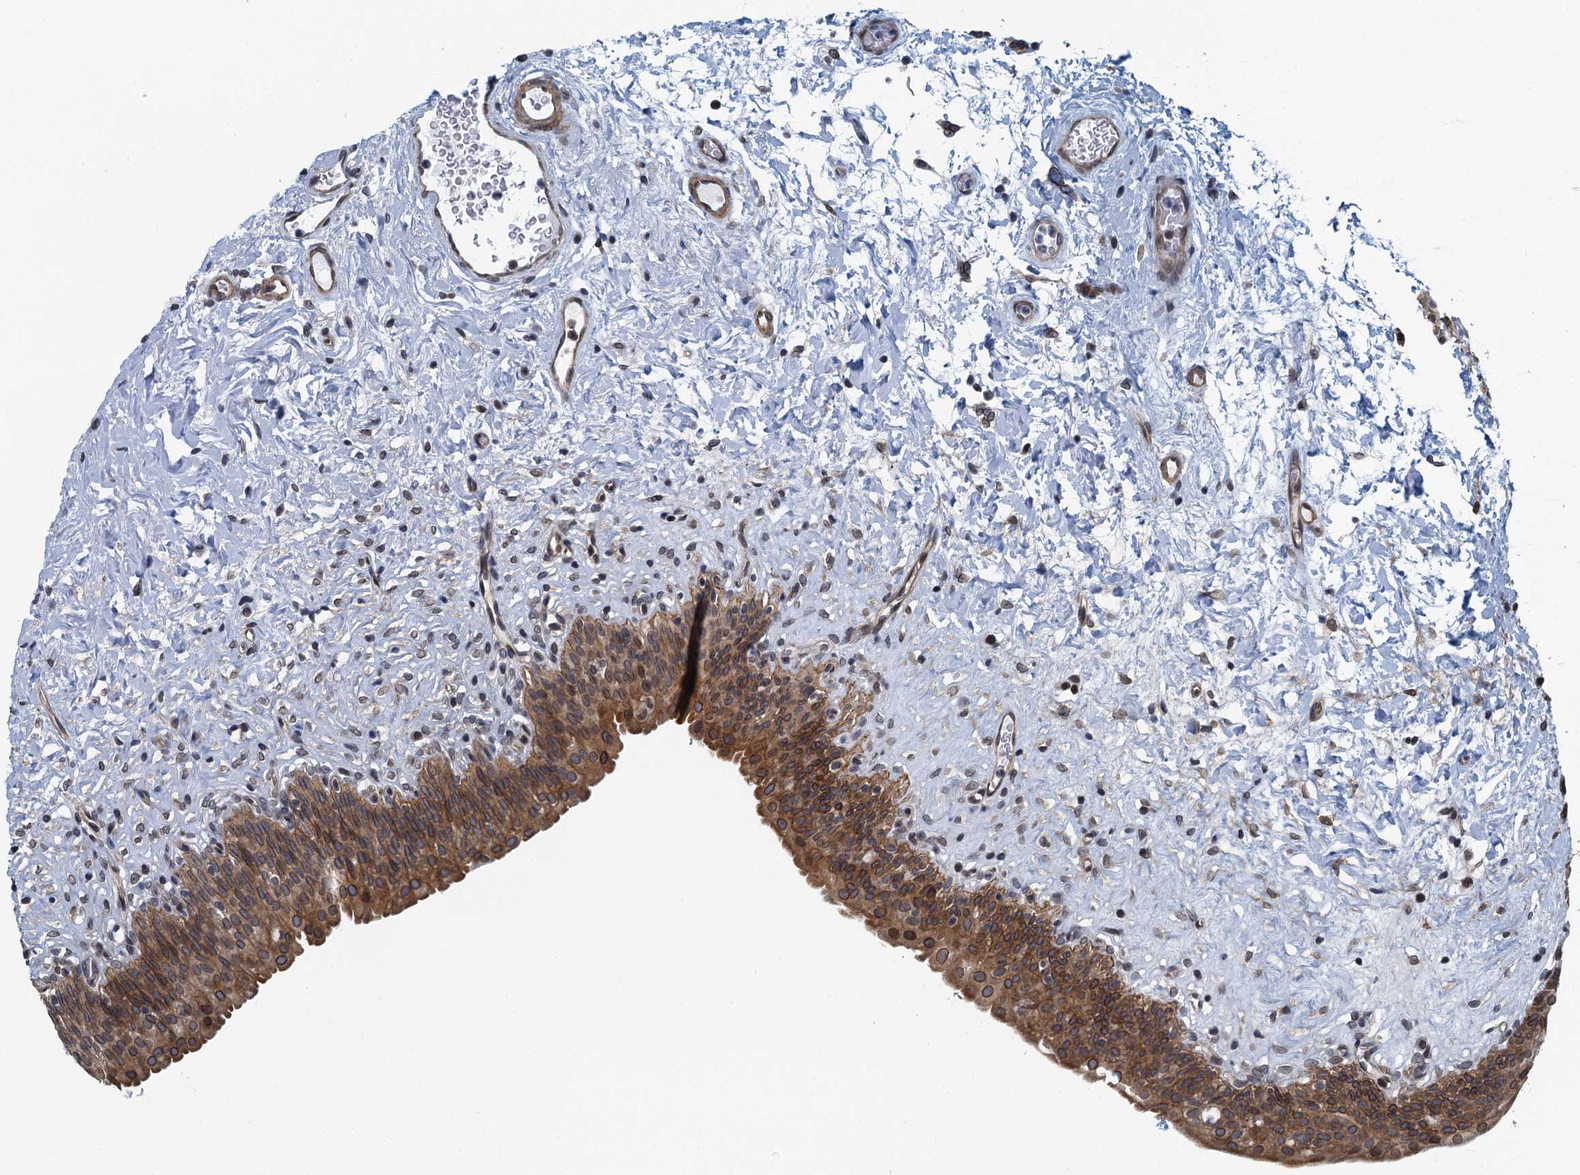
{"staining": {"intensity": "moderate", "quantity": ">75%", "location": "cytoplasmic/membranous,nuclear"}, "tissue": "urinary bladder", "cell_type": "Urothelial cells", "image_type": "normal", "snomed": [{"axis": "morphology", "description": "Normal tissue, NOS"}, {"axis": "topography", "description": "Urinary bladder"}], "caption": "Protein expression analysis of unremarkable human urinary bladder reveals moderate cytoplasmic/membranous,nuclear positivity in approximately >75% of urothelial cells. (DAB = brown stain, brightfield microscopy at high magnification).", "gene": "CCDC34", "patient": {"sex": "male", "age": 83}}